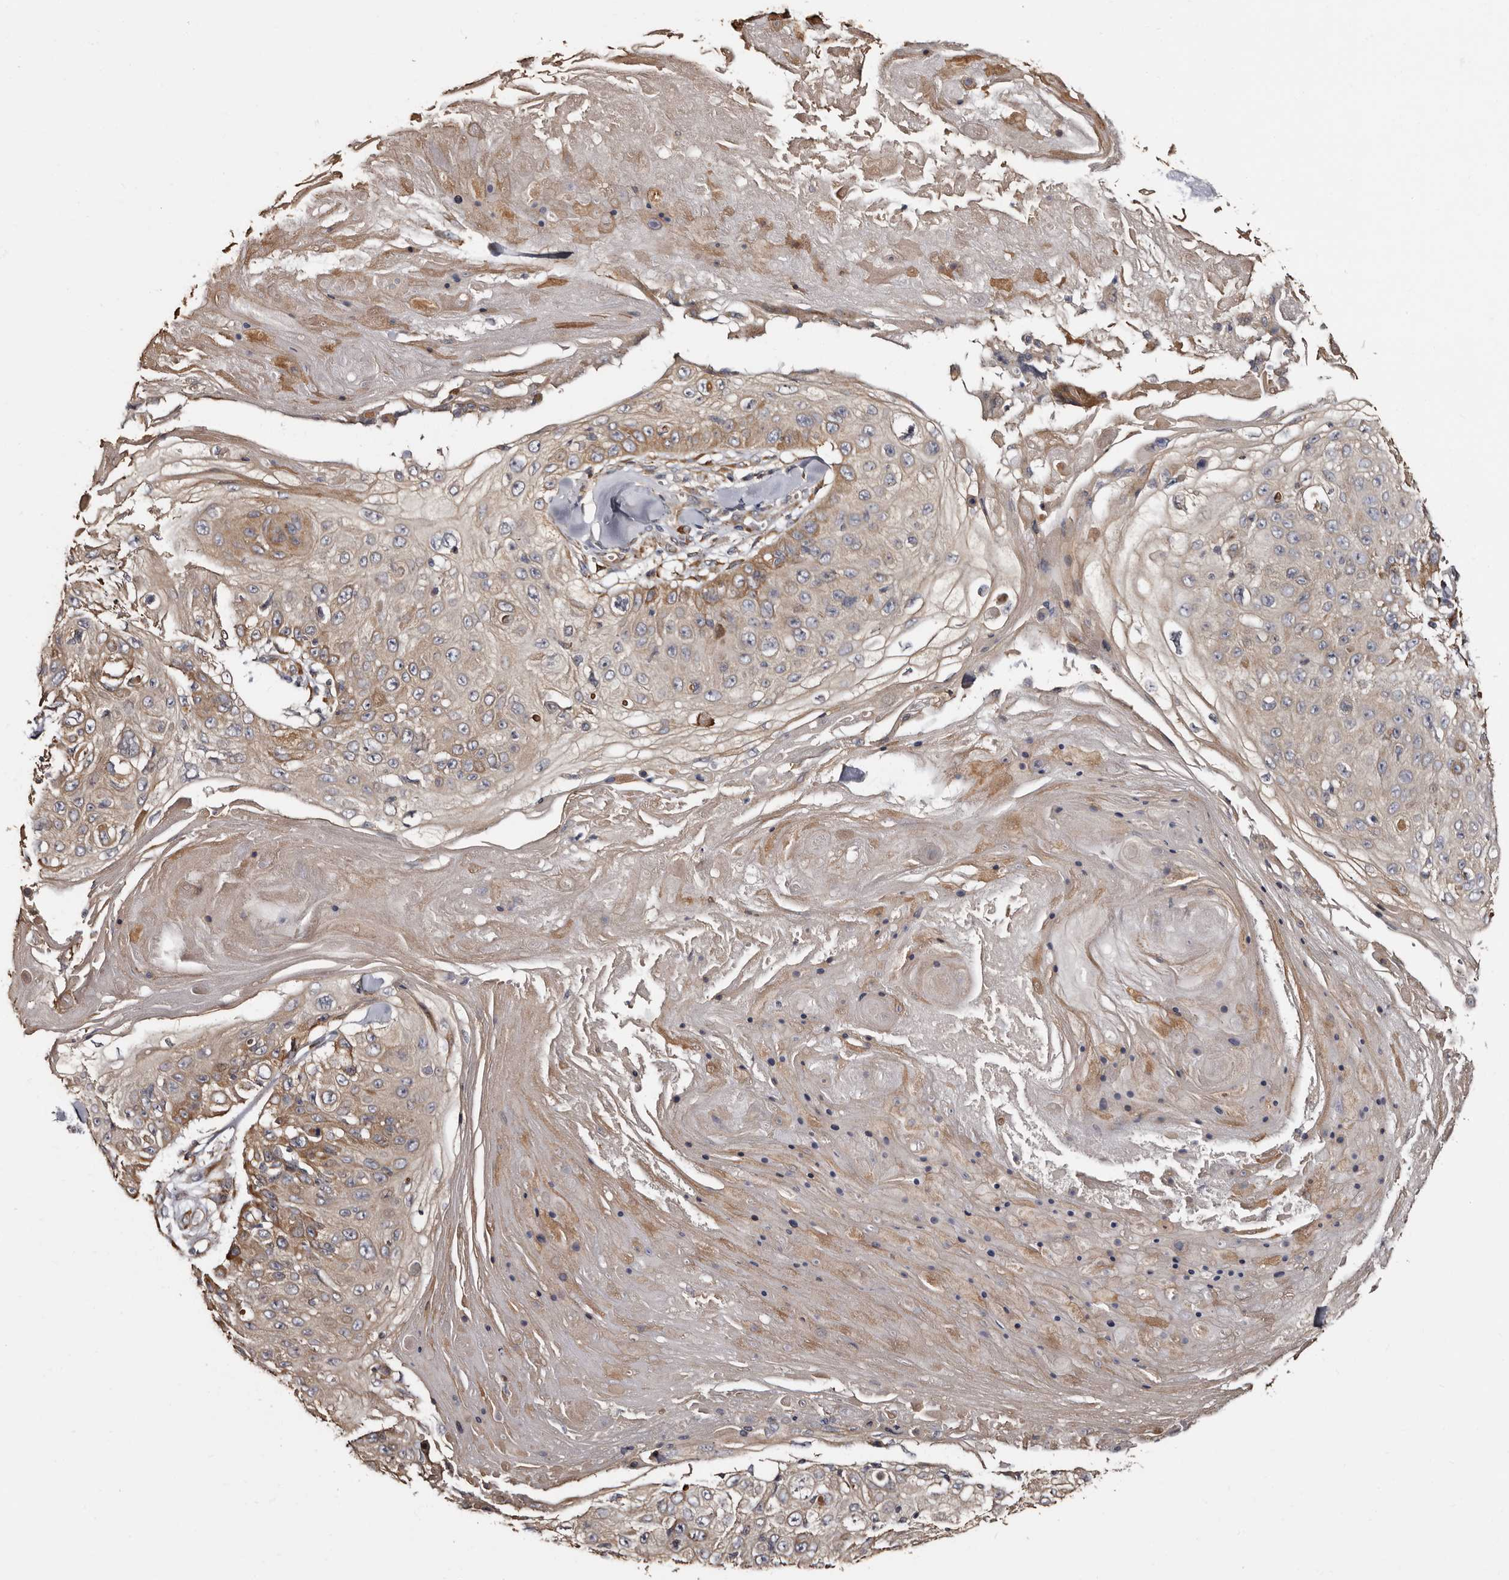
{"staining": {"intensity": "moderate", "quantity": "25%-75%", "location": "cytoplasmic/membranous"}, "tissue": "skin cancer", "cell_type": "Tumor cells", "image_type": "cancer", "snomed": [{"axis": "morphology", "description": "Squamous cell carcinoma, NOS"}, {"axis": "topography", "description": "Skin"}], "caption": "This is a micrograph of immunohistochemistry staining of squamous cell carcinoma (skin), which shows moderate expression in the cytoplasmic/membranous of tumor cells.", "gene": "TBC1D22B", "patient": {"sex": "male", "age": 86}}